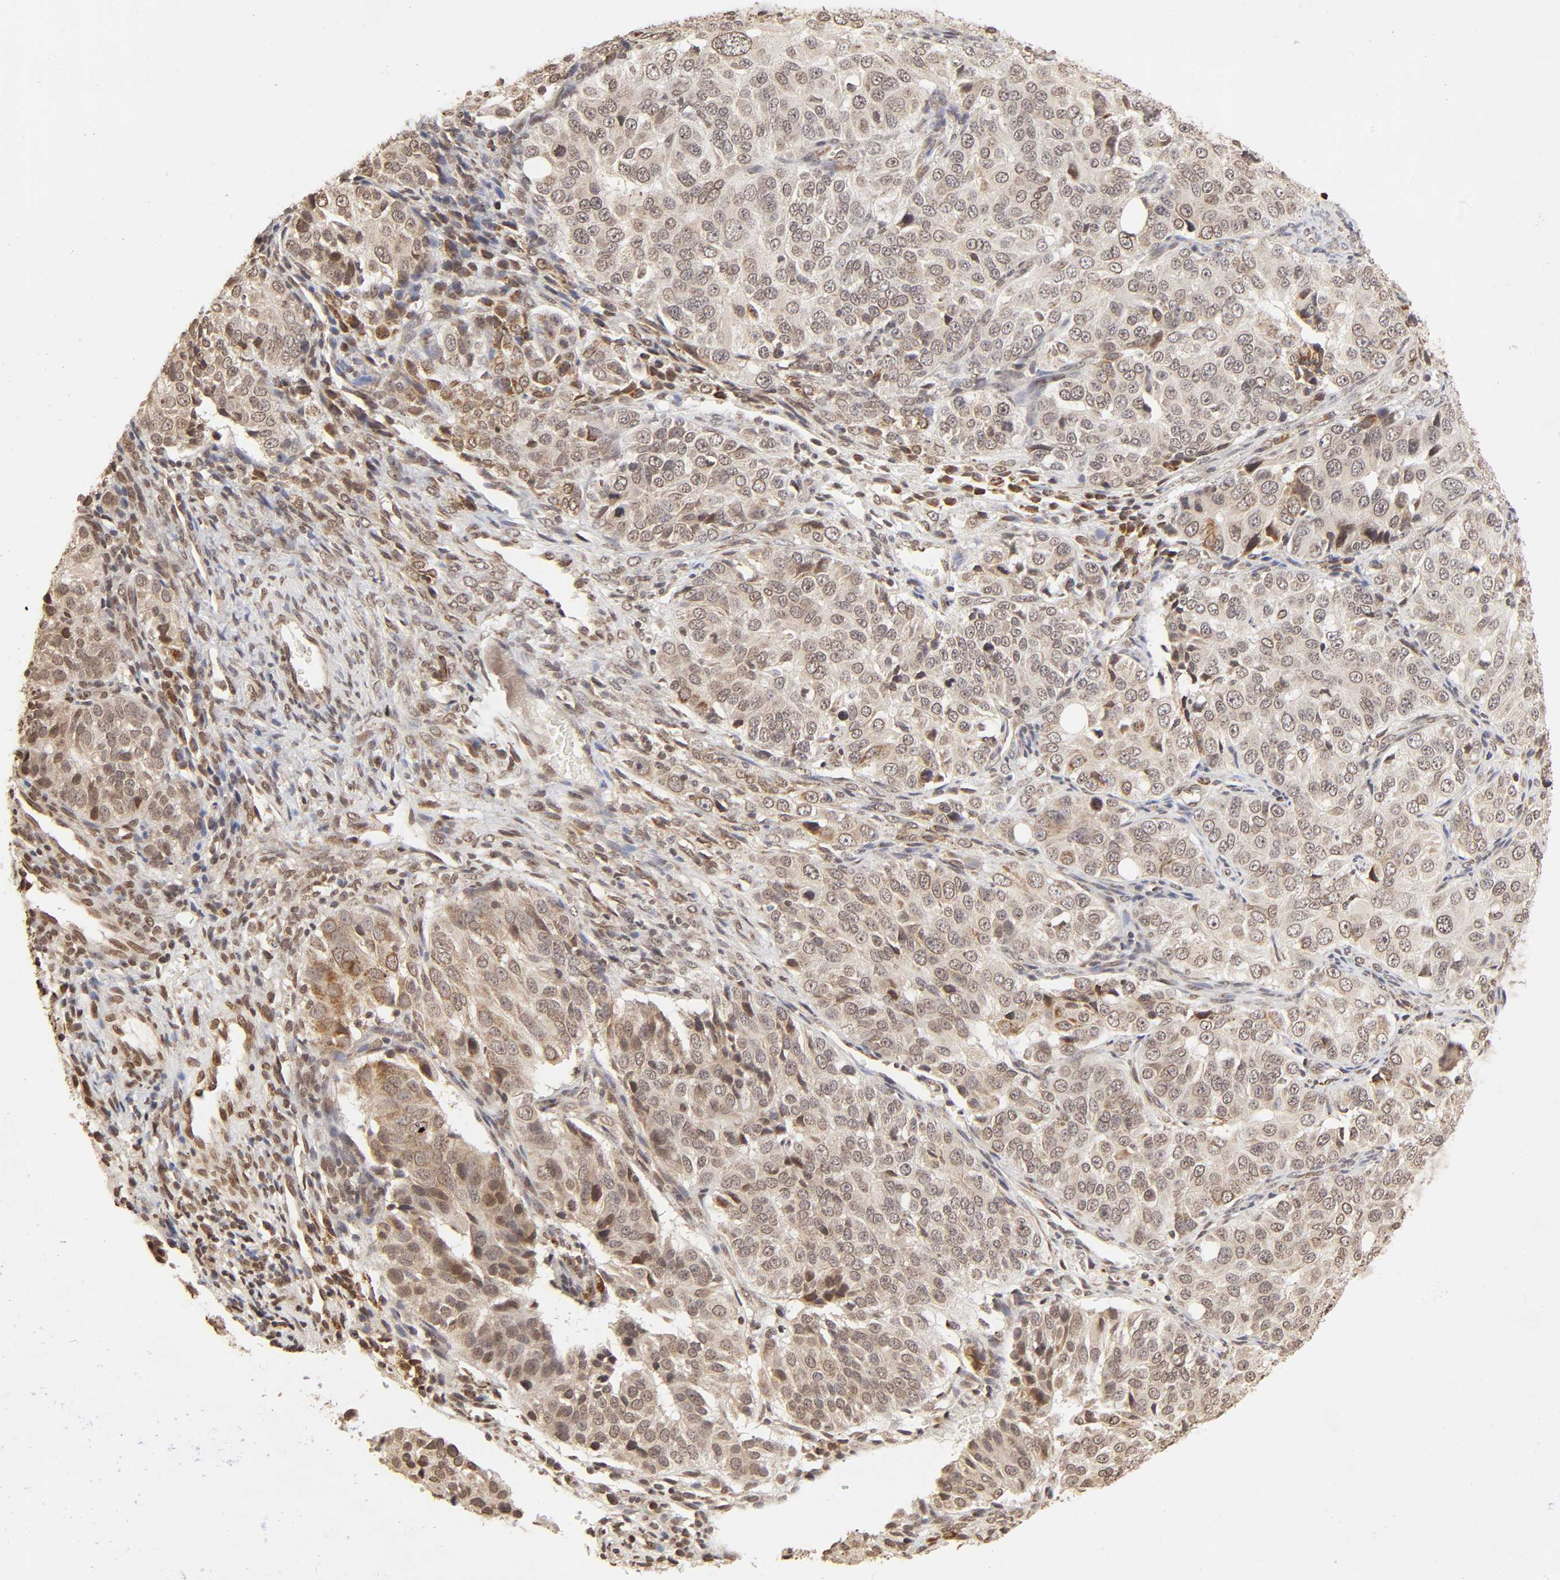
{"staining": {"intensity": "weak", "quantity": ">75%", "location": "cytoplasmic/membranous,nuclear"}, "tissue": "ovarian cancer", "cell_type": "Tumor cells", "image_type": "cancer", "snomed": [{"axis": "morphology", "description": "Carcinoma, endometroid"}, {"axis": "topography", "description": "Ovary"}], "caption": "A brown stain shows weak cytoplasmic/membranous and nuclear staining of a protein in ovarian cancer tumor cells. The staining is performed using DAB (3,3'-diaminobenzidine) brown chromogen to label protein expression. The nuclei are counter-stained blue using hematoxylin.", "gene": "MLLT6", "patient": {"sex": "female", "age": 51}}